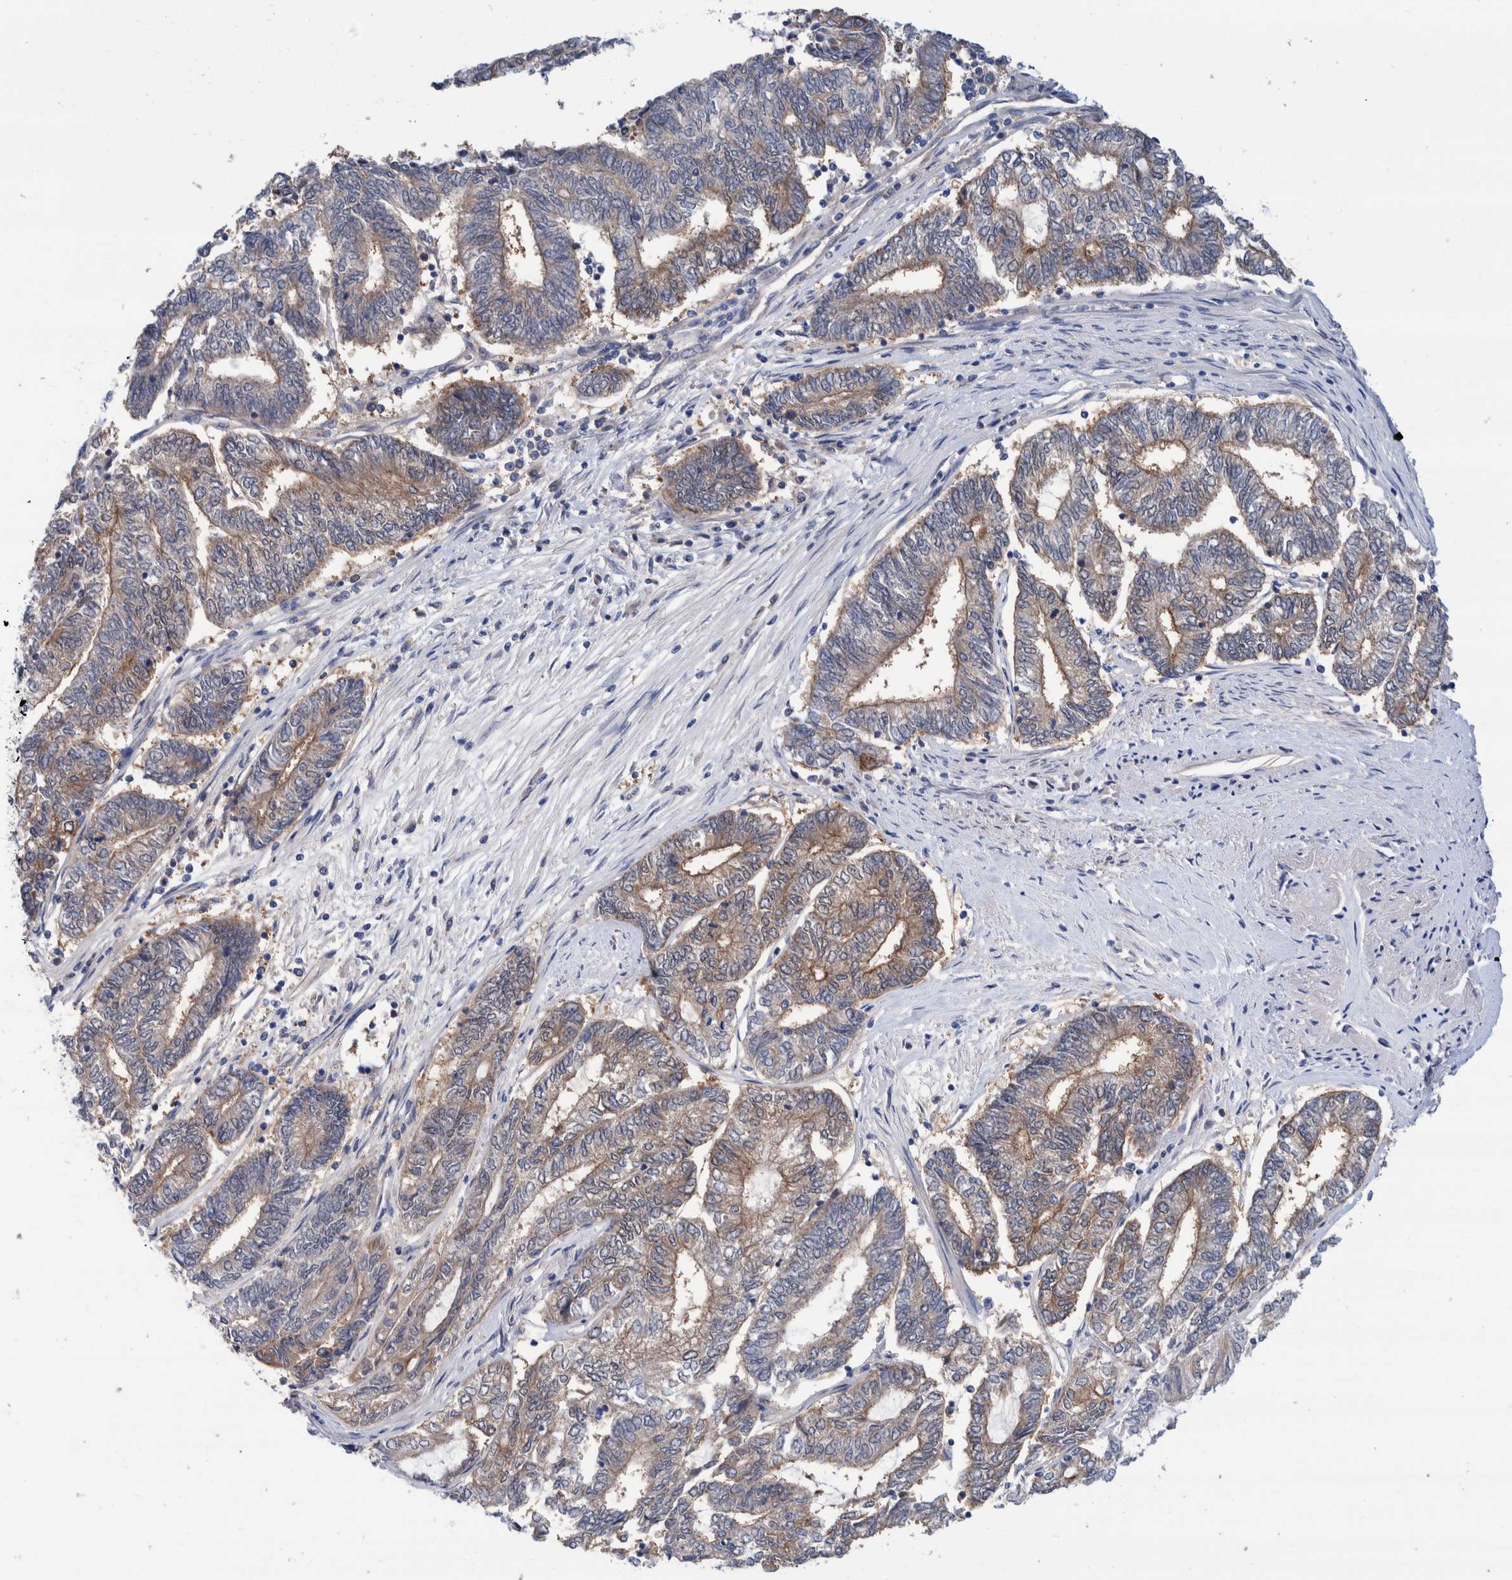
{"staining": {"intensity": "moderate", "quantity": ">75%", "location": "cytoplasmic/membranous"}, "tissue": "endometrial cancer", "cell_type": "Tumor cells", "image_type": "cancer", "snomed": [{"axis": "morphology", "description": "Adenocarcinoma, NOS"}, {"axis": "topography", "description": "Uterus"}, {"axis": "topography", "description": "Endometrium"}], "caption": "This is an image of immunohistochemistry staining of adenocarcinoma (endometrial), which shows moderate expression in the cytoplasmic/membranous of tumor cells.", "gene": "PFAS", "patient": {"sex": "female", "age": 70}}